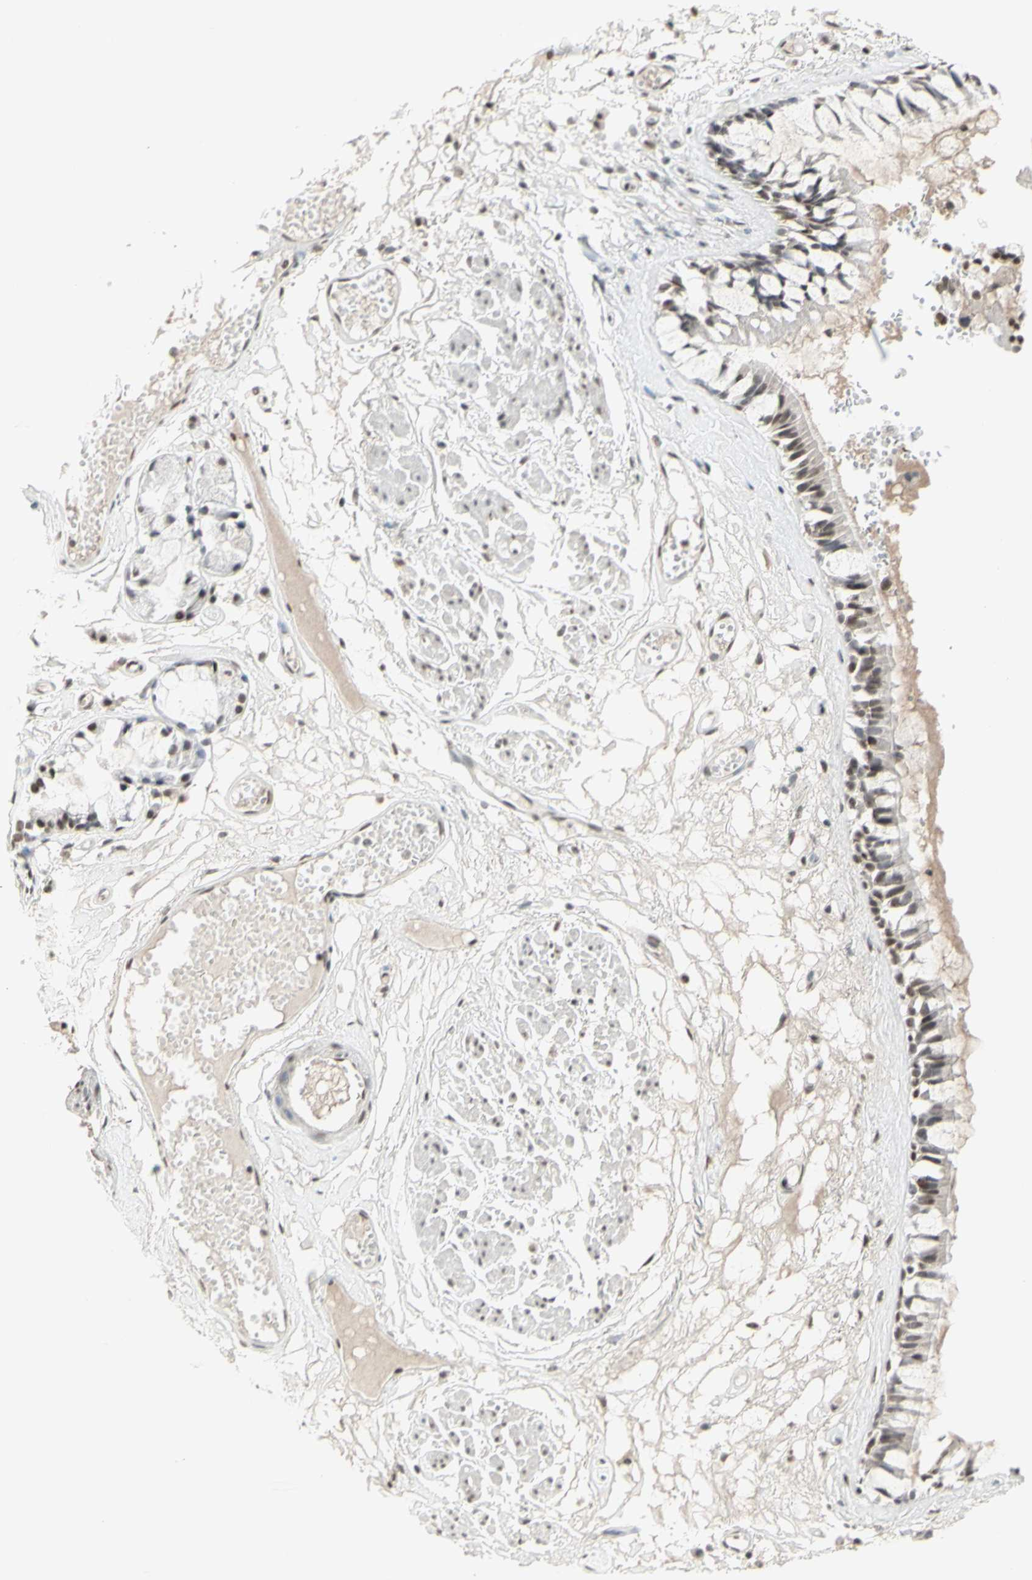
{"staining": {"intensity": "moderate", "quantity": ">75%", "location": "nuclear"}, "tissue": "bronchus", "cell_type": "Respiratory epithelial cells", "image_type": "normal", "snomed": [{"axis": "morphology", "description": "Normal tissue, NOS"}, {"axis": "morphology", "description": "Inflammation, NOS"}, {"axis": "topography", "description": "Cartilage tissue"}, {"axis": "topography", "description": "Lung"}], "caption": "Brown immunohistochemical staining in unremarkable human bronchus demonstrates moderate nuclear expression in about >75% of respiratory epithelial cells. The protein of interest is stained brown, and the nuclei are stained in blue (DAB IHC with brightfield microscopy, high magnification).", "gene": "TRIM28", "patient": {"sex": "male", "age": 71}}